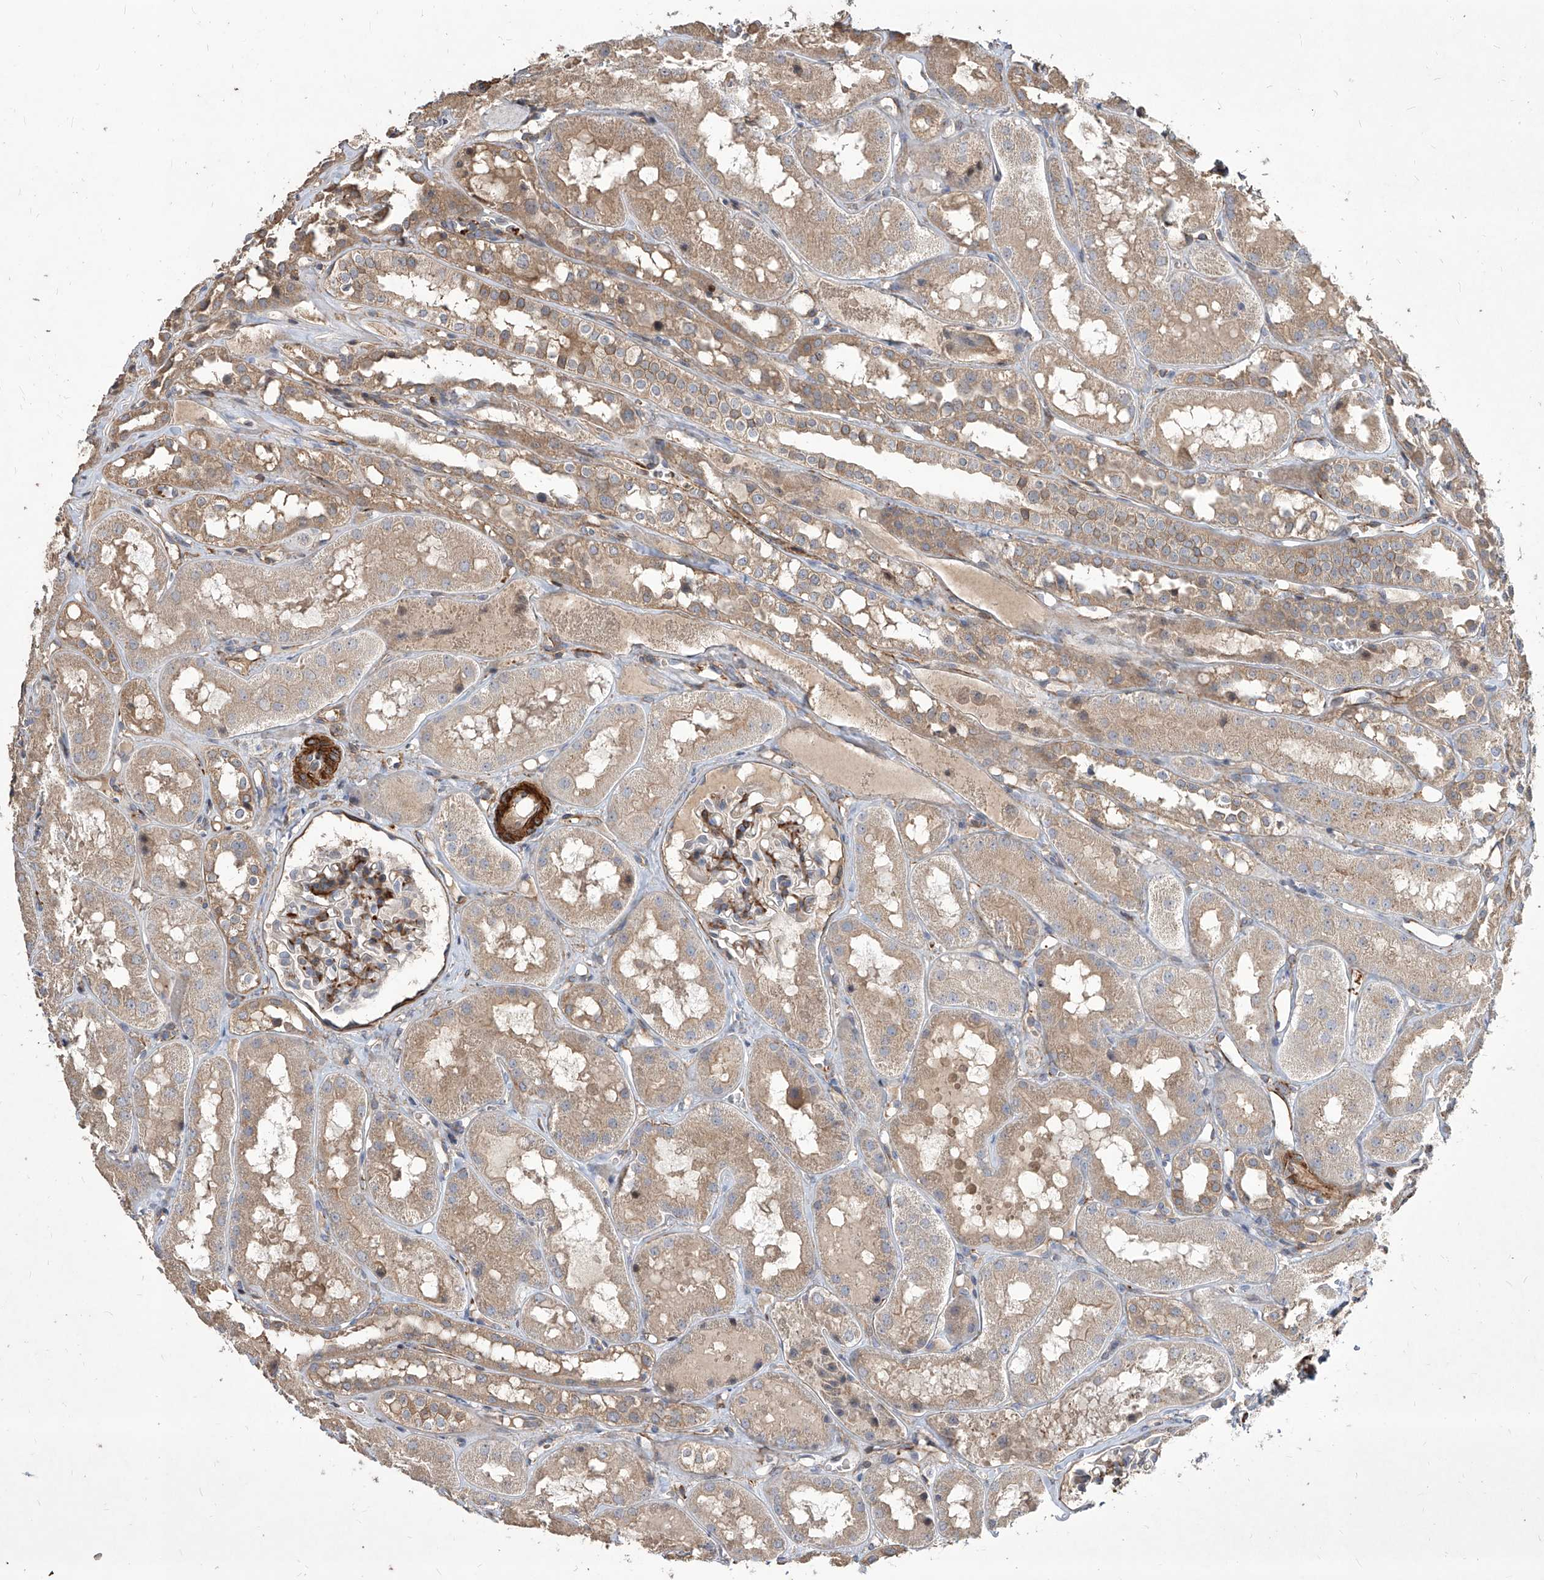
{"staining": {"intensity": "moderate", "quantity": "<25%", "location": "cytoplasmic/membranous"}, "tissue": "kidney", "cell_type": "Cells in glomeruli", "image_type": "normal", "snomed": [{"axis": "morphology", "description": "Normal tissue, NOS"}, {"axis": "topography", "description": "Kidney"}], "caption": "Cells in glomeruli show moderate cytoplasmic/membranous positivity in approximately <25% of cells in benign kidney. Nuclei are stained in blue.", "gene": "FAM83B", "patient": {"sex": "male", "age": 16}}